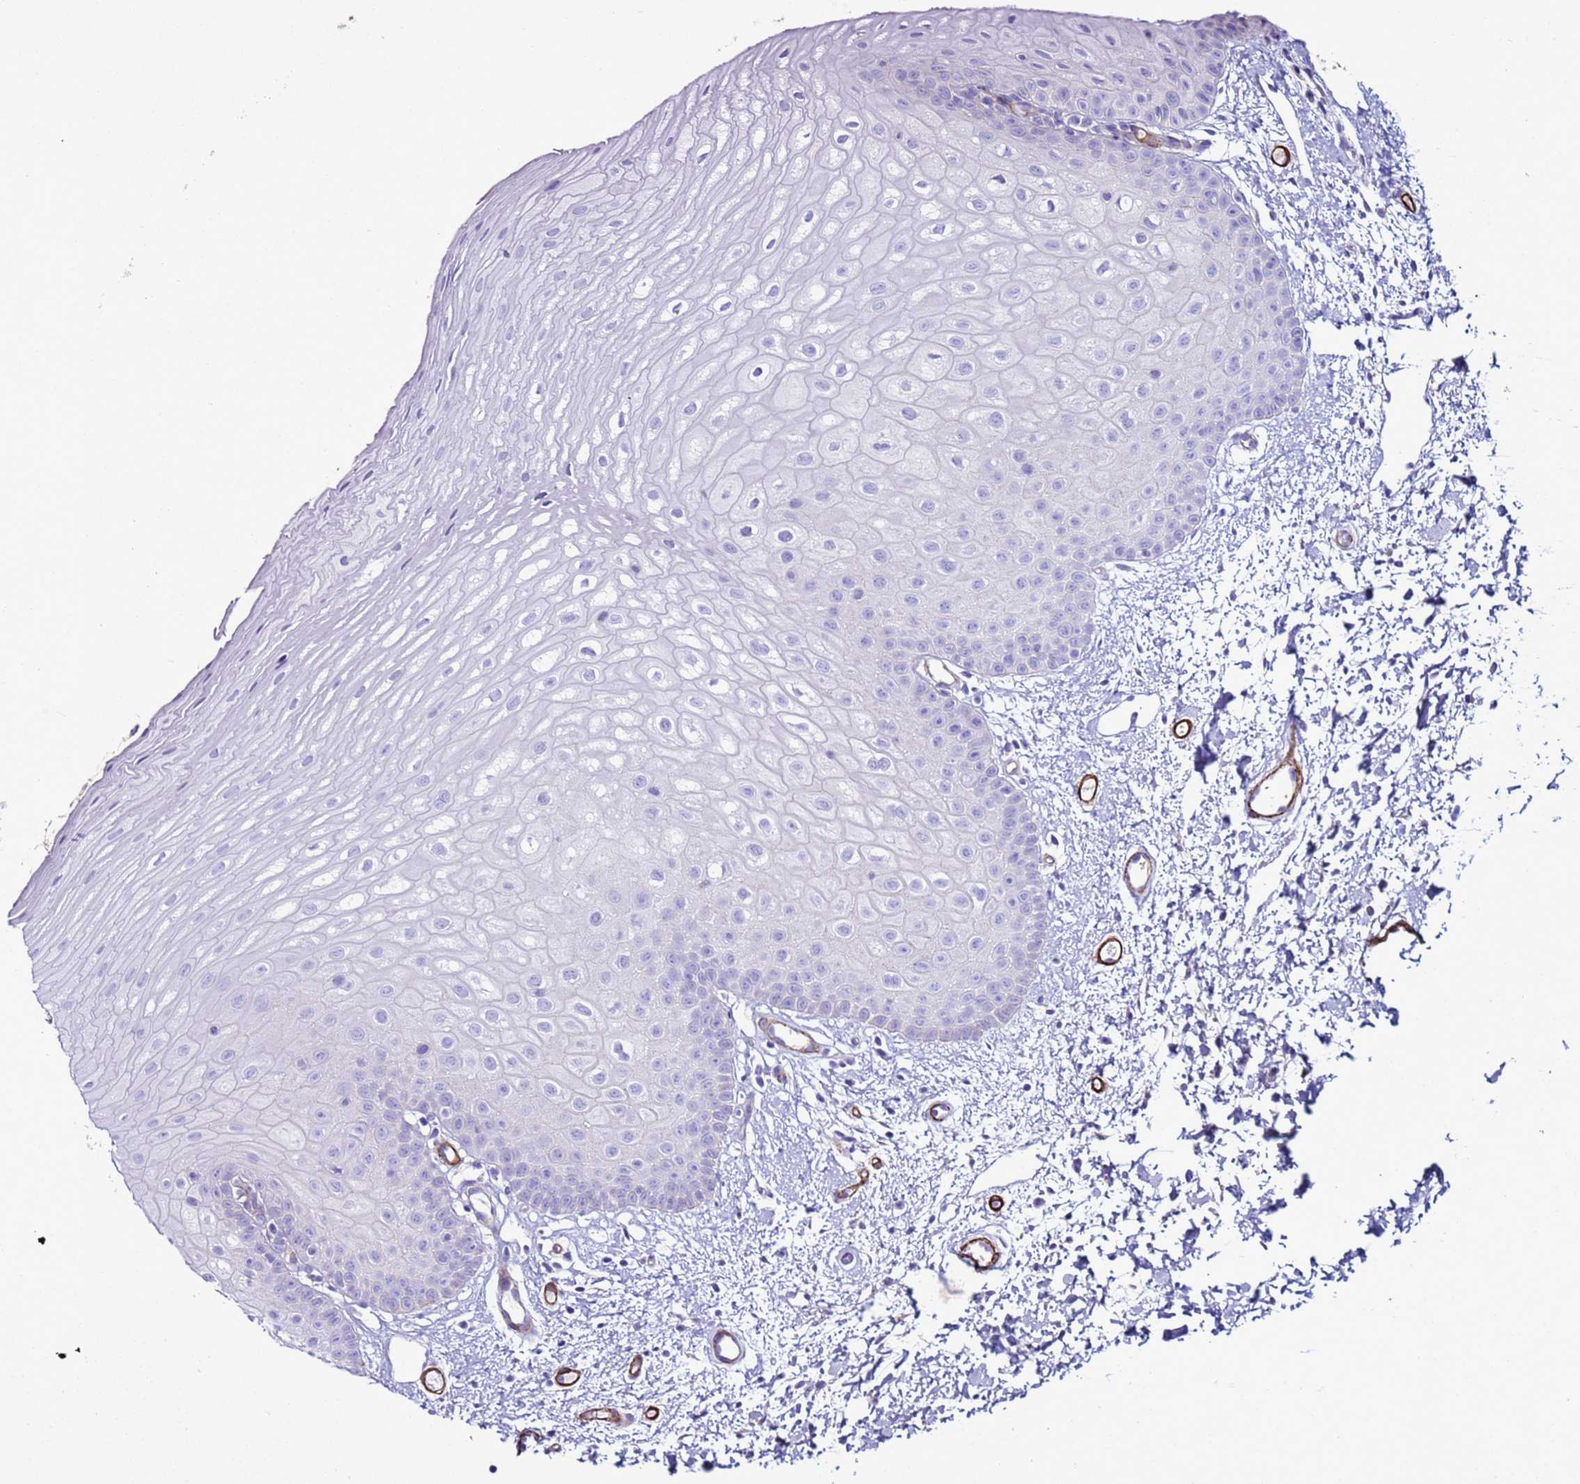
{"staining": {"intensity": "negative", "quantity": "none", "location": "none"}, "tissue": "oral mucosa", "cell_type": "Squamous epithelial cells", "image_type": "normal", "snomed": [{"axis": "morphology", "description": "Normal tissue, NOS"}, {"axis": "topography", "description": "Oral tissue"}], "caption": "Micrograph shows no protein positivity in squamous epithelial cells of benign oral mucosa. (DAB (3,3'-diaminobenzidine) immunohistochemistry (IHC) visualized using brightfield microscopy, high magnification).", "gene": "RABL2A", "patient": {"sex": "female", "age": 67}}